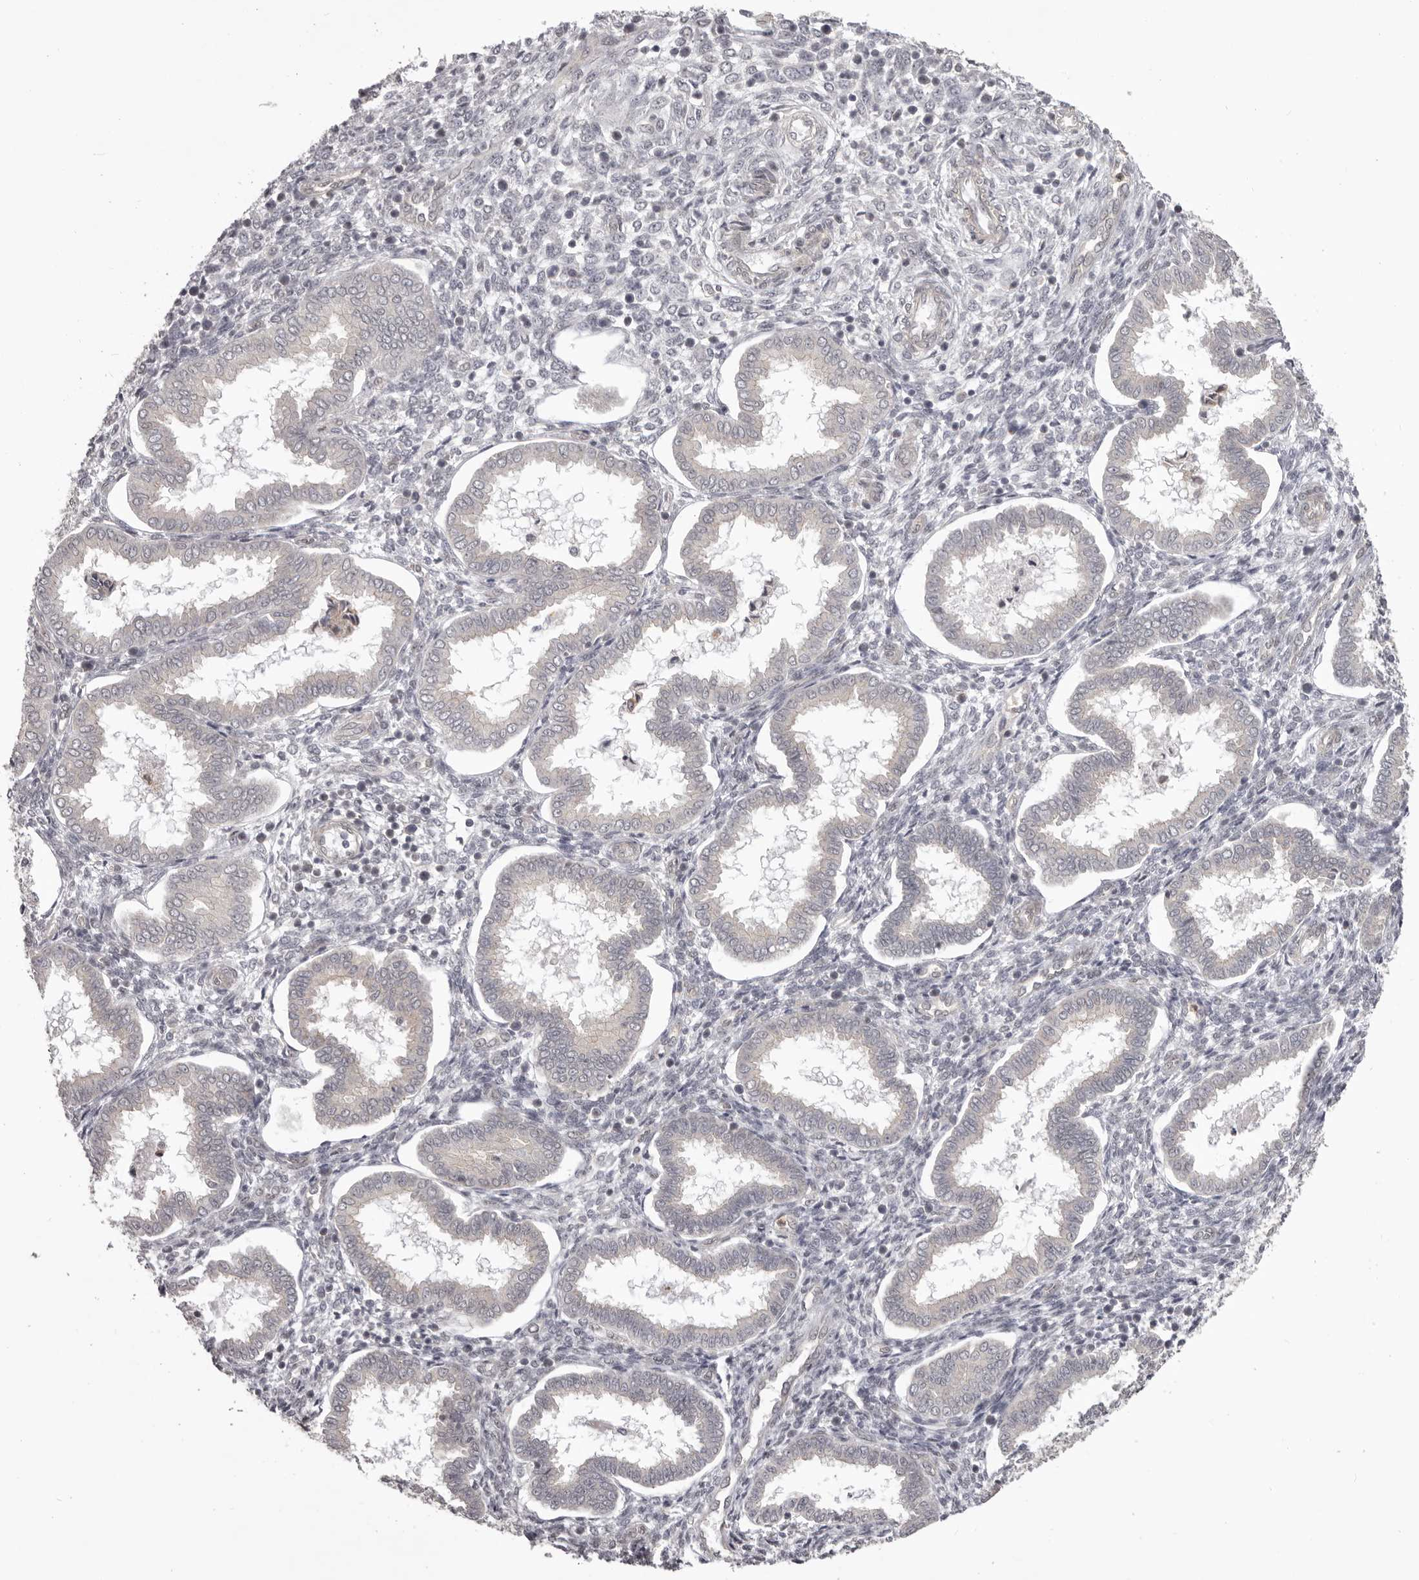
{"staining": {"intensity": "negative", "quantity": "none", "location": "none"}, "tissue": "endometrium", "cell_type": "Cells in endometrial stroma", "image_type": "normal", "snomed": [{"axis": "morphology", "description": "Normal tissue, NOS"}, {"axis": "topography", "description": "Endometrium"}], "caption": "This photomicrograph is of normal endometrium stained with immunohistochemistry (IHC) to label a protein in brown with the nuclei are counter-stained blue. There is no staining in cells in endometrial stroma.", "gene": "RNF2", "patient": {"sex": "female", "age": 24}}